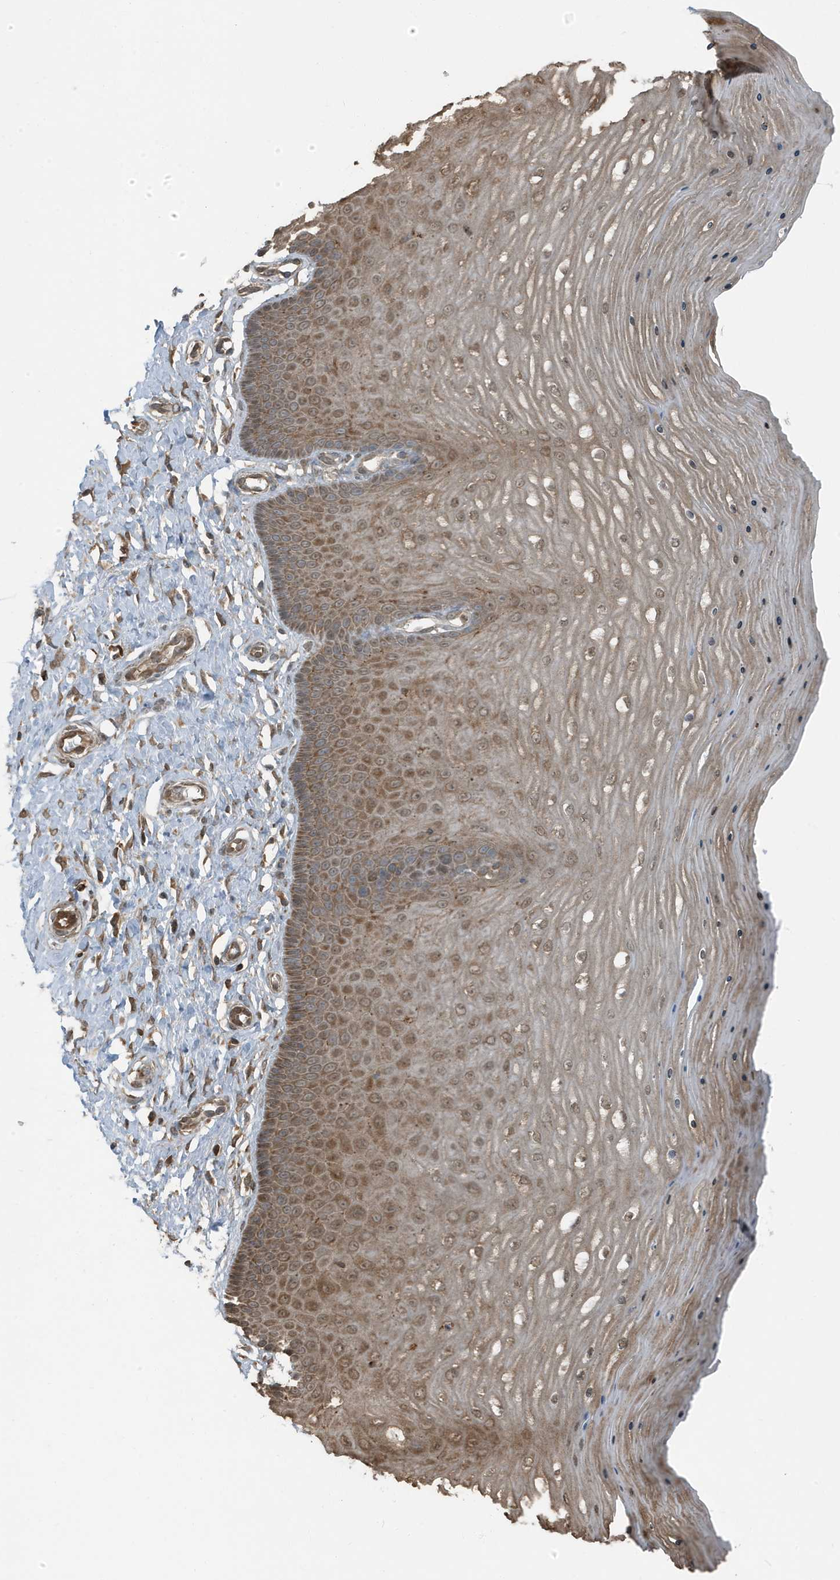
{"staining": {"intensity": "negative", "quantity": "none", "location": "none"}, "tissue": "cervix", "cell_type": "Glandular cells", "image_type": "normal", "snomed": [{"axis": "morphology", "description": "Normal tissue, NOS"}, {"axis": "topography", "description": "Cervix"}], "caption": "Immunohistochemistry of benign human cervix reveals no positivity in glandular cells.", "gene": "AZI2", "patient": {"sex": "female", "age": 55}}